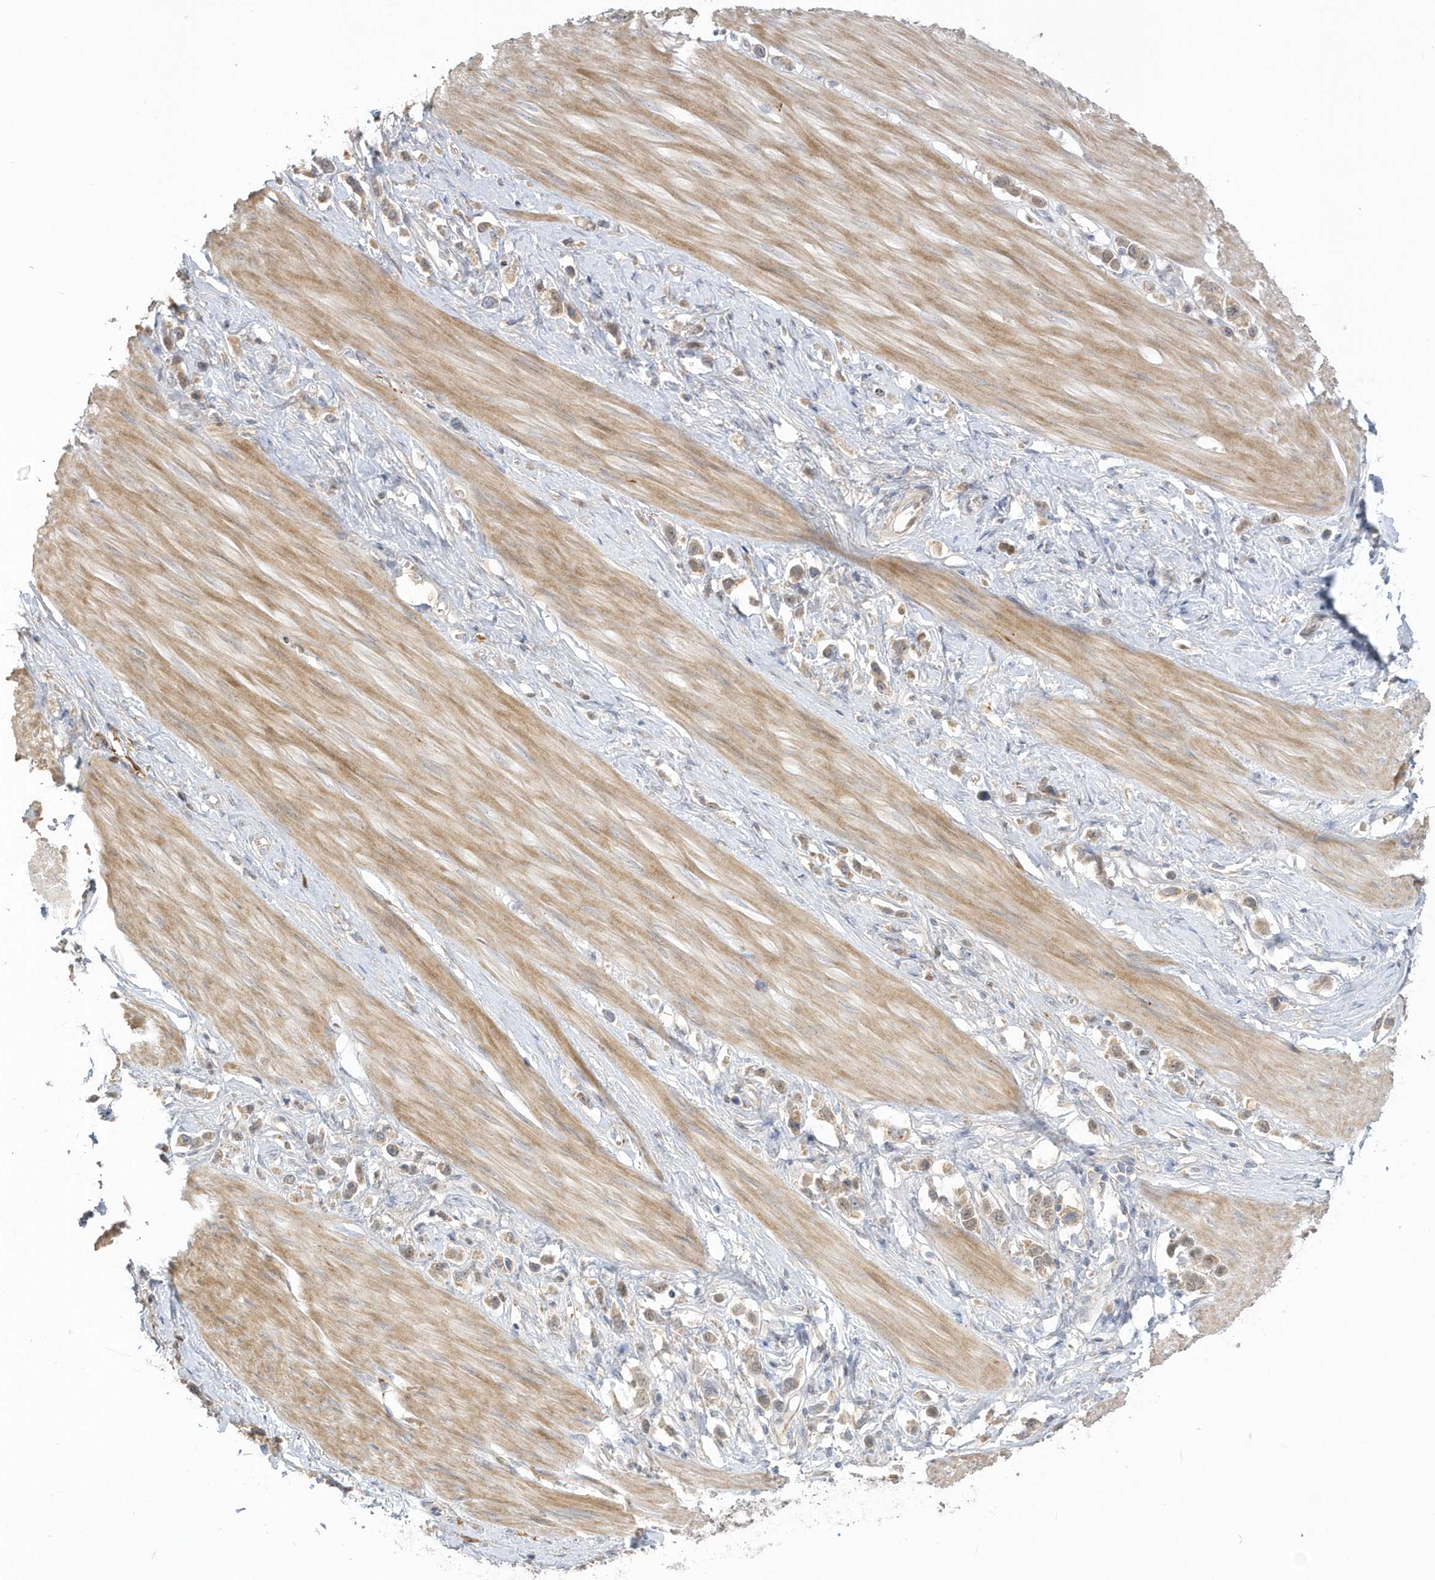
{"staining": {"intensity": "moderate", "quantity": ">75%", "location": "cytoplasmic/membranous"}, "tissue": "stomach cancer", "cell_type": "Tumor cells", "image_type": "cancer", "snomed": [{"axis": "morphology", "description": "Adenocarcinoma, NOS"}, {"axis": "topography", "description": "Stomach"}], "caption": "Immunohistochemistry (IHC) image of neoplastic tissue: stomach cancer (adenocarcinoma) stained using immunohistochemistry (IHC) shows medium levels of moderate protein expression localized specifically in the cytoplasmic/membranous of tumor cells, appearing as a cytoplasmic/membranous brown color.", "gene": "NAF1", "patient": {"sex": "female", "age": 65}}